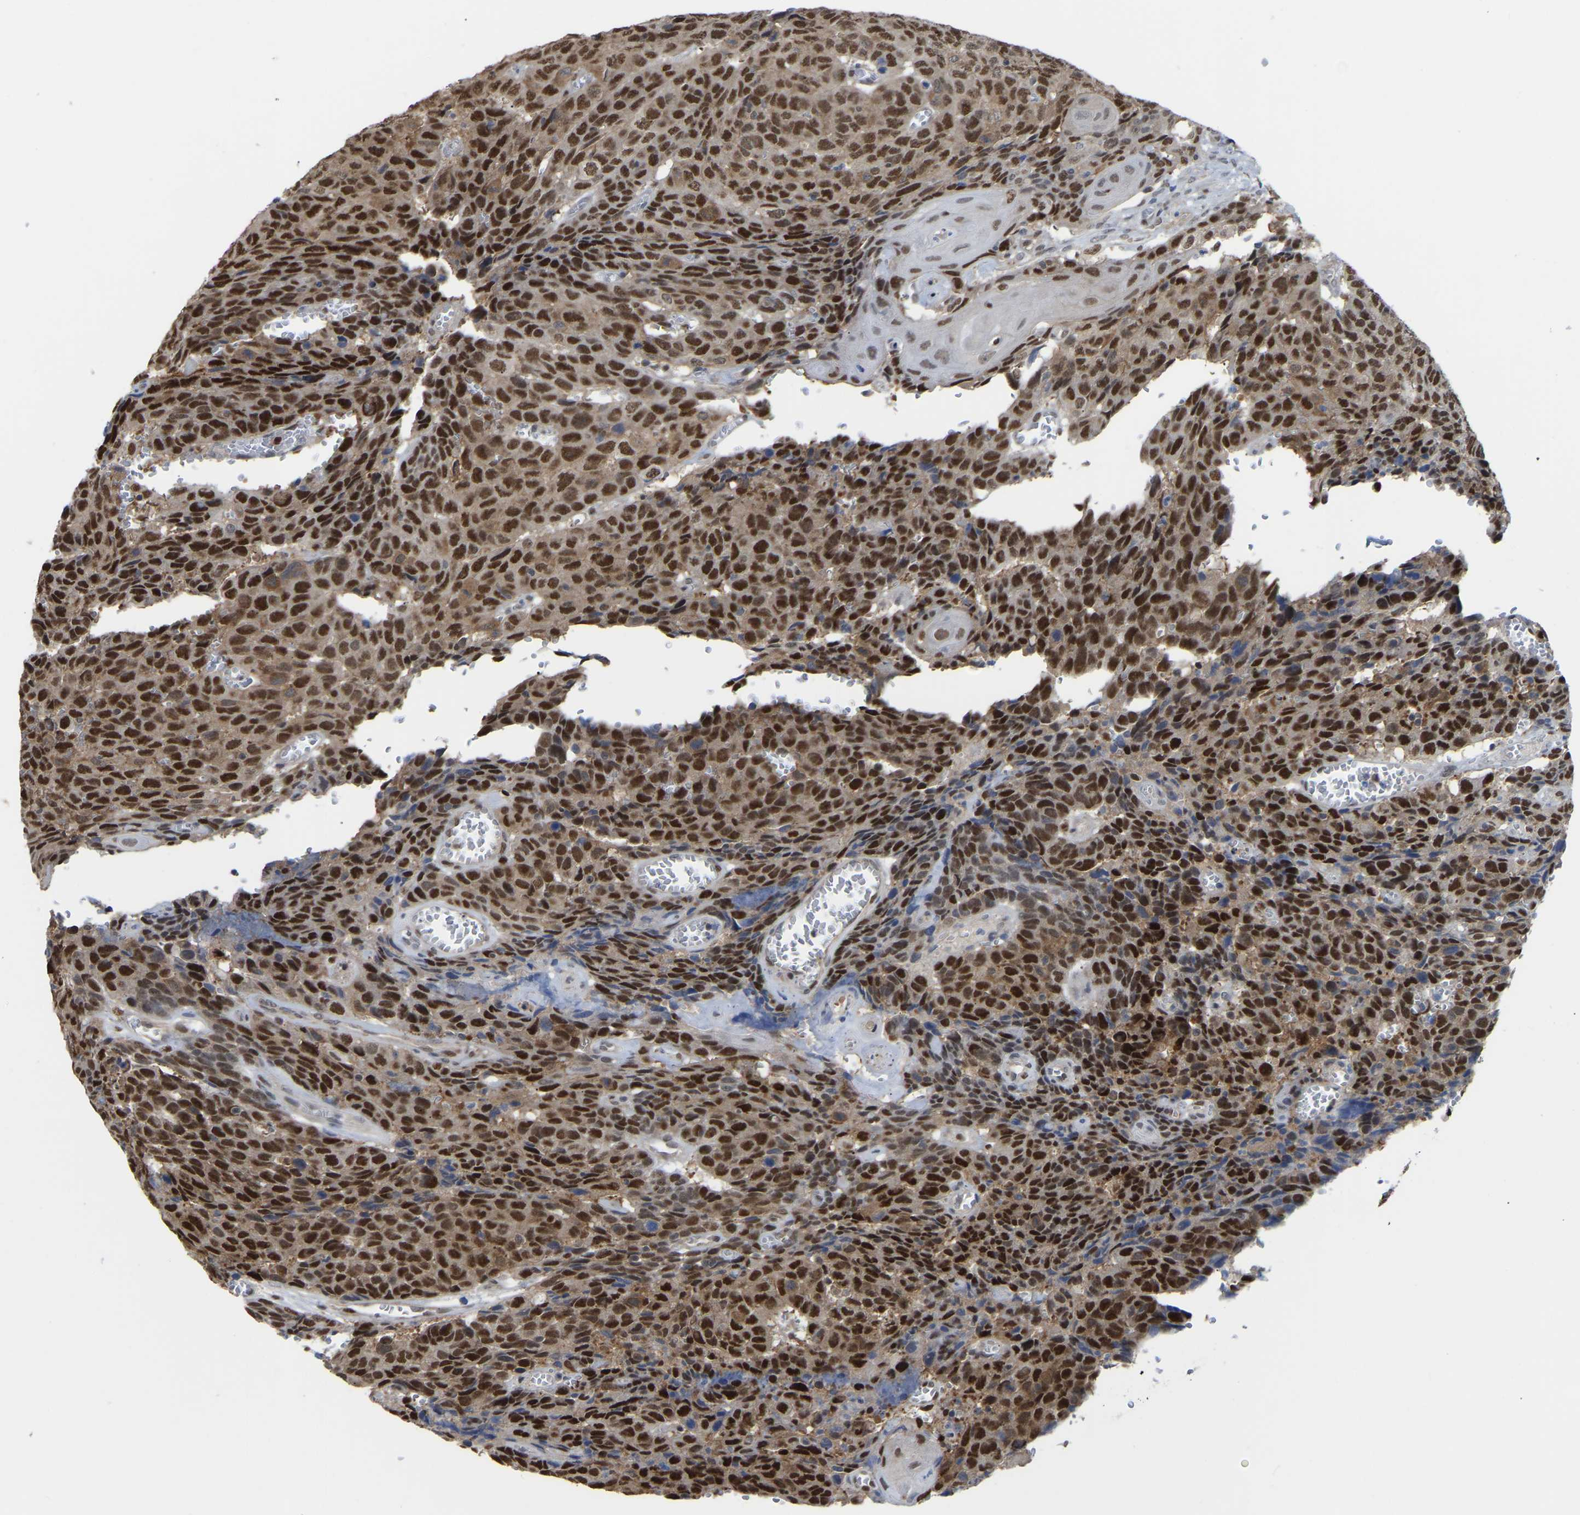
{"staining": {"intensity": "strong", "quantity": ">75%", "location": "cytoplasmic/membranous,nuclear"}, "tissue": "head and neck cancer", "cell_type": "Tumor cells", "image_type": "cancer", "snomed": [{"axis": "morphology", "description": "Squamous cell carcinoma, NOS"}, {"axis": "topography", "description": "Head-Neck"}], "caption": "This is a histology image of immunohistochemistry (IHC) staining of squamous cell carcinoma (head and neck), which shows strong positivity in the cytoplasmic/membranous and nuclear of tumor cells.", "gene": "KLRG2", "patient": {"sex": "male", "age": 66}}